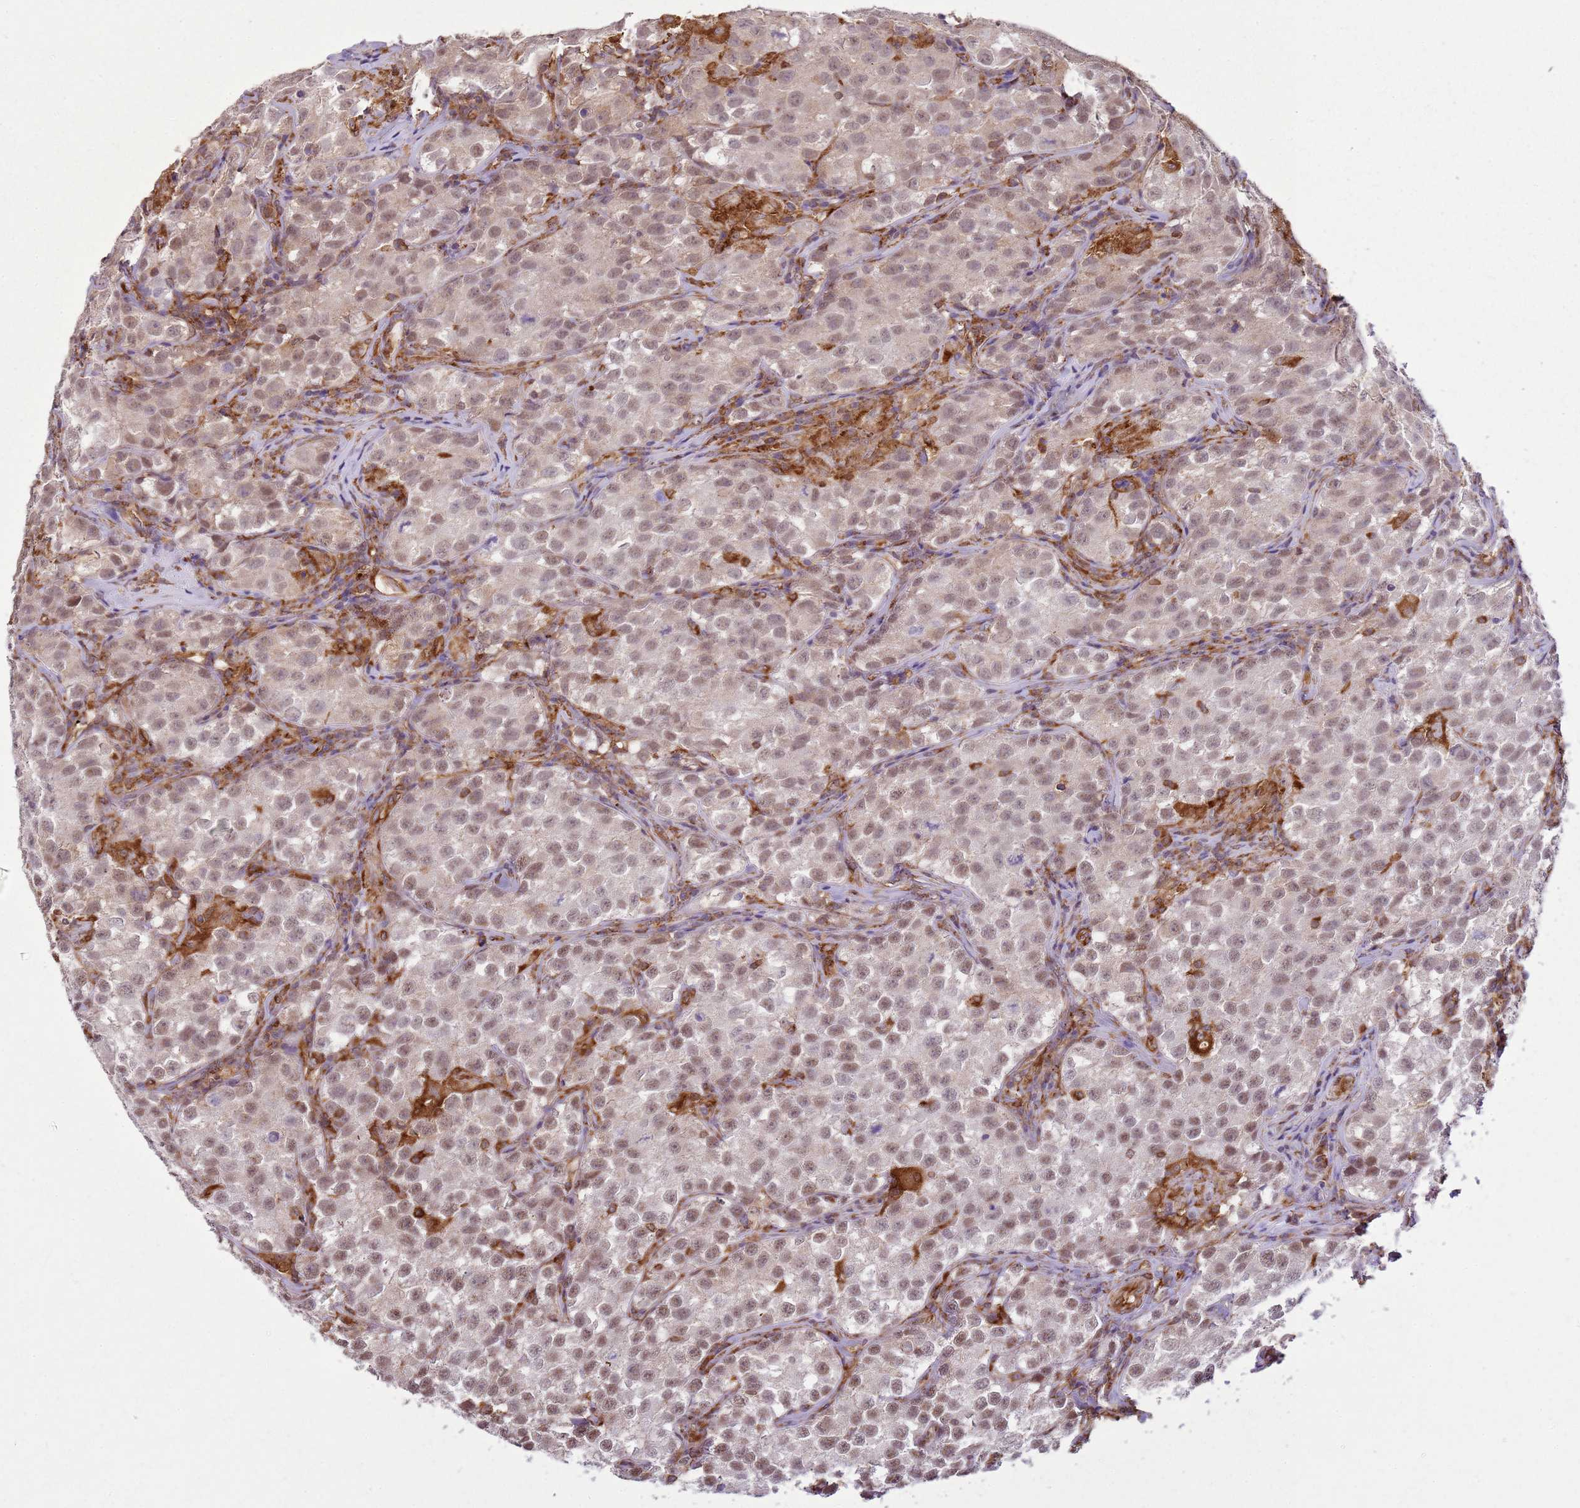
{"staining": {"intensity": "weak", "quantity": "25%-75%", "location": "nuclear"}, "tissue": "testis cancer", "cell_type": "Tumor cells", "image_type": "cancer", "snomed": [{"axis": "morphology", "description": "Seminoma, NOS"}, {"axis": "morphology", "description": "Carcinoma, Embryonal, NOS"}, {"axis": "topography", "description": "Testis"}], "caption": "Immunohistochemistry staining of testis seminoma, which displays low levels of weak nuclear positivity in approximately 25%-75% of tumor cells indicating weak nuclear protein positivity. The staining was performed using DAB (3,3'-diaminobenzidine) (brown) for protein detection and nuclei were counterstained in hematoxylin (blue).", "gene": "GABRE", "patient": {"sex": "male", "age": 43}}